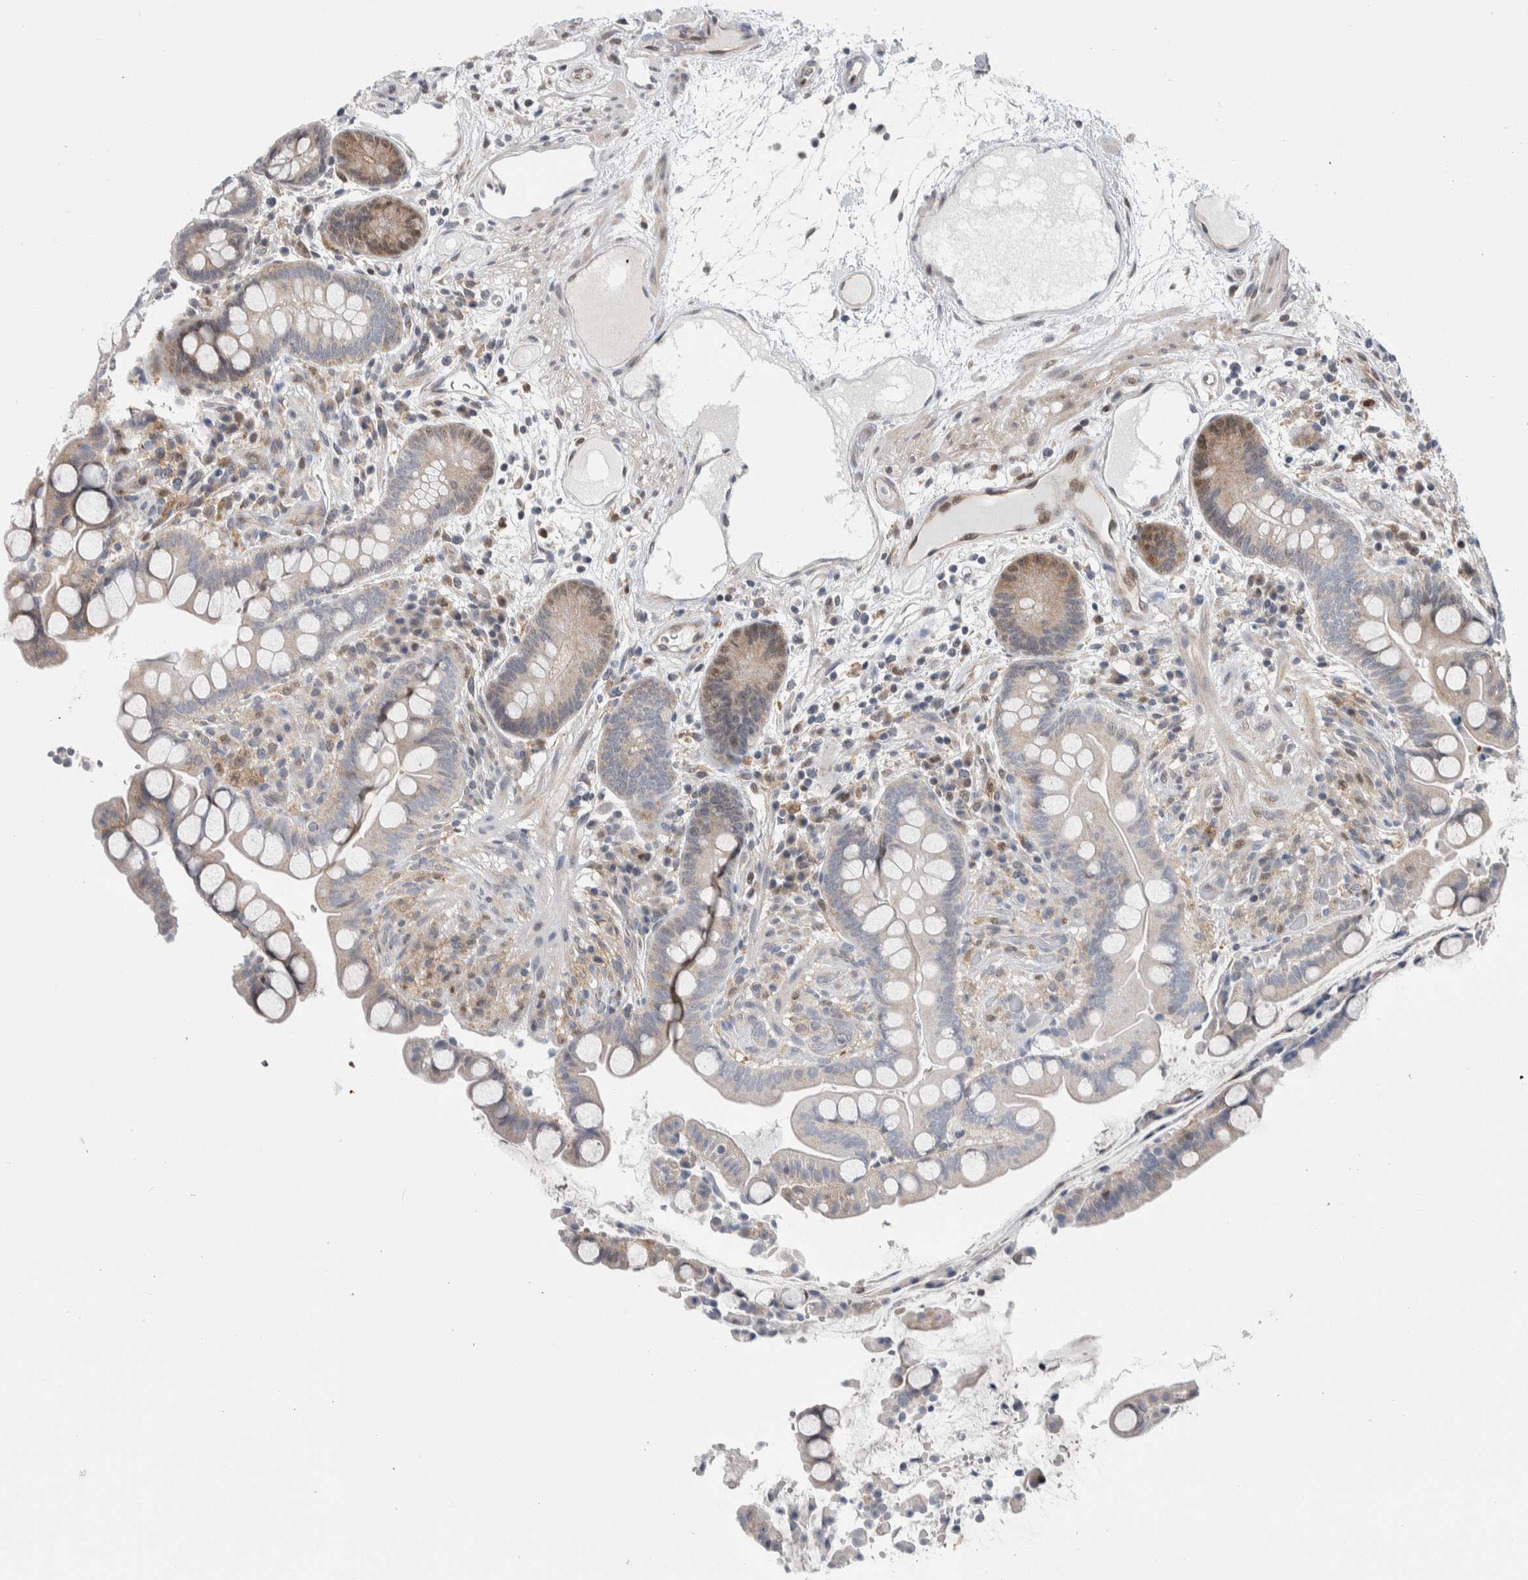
{"staining": {"intensity": "weak", "quantity": "25%-75%", "location": "cytoplasmic/membranous,nuclear"}, "tissue": "colon", "cell_type": "Endothelial cells", "image_type": "normal", "snomed": [{"axis": "morphology", "description": "Normal tissue, NOS"}, {"axis": "topography", "description": "Colon"}], "caption": "Immunohistochemical staining of normal human colon exhibits weak cytoplasmic/membranous,nuclear protein positivity in approximately 25%-75% of endothelial cells.", "gene": "PTPA", "patient": {"sex": "male", "age": 73}}